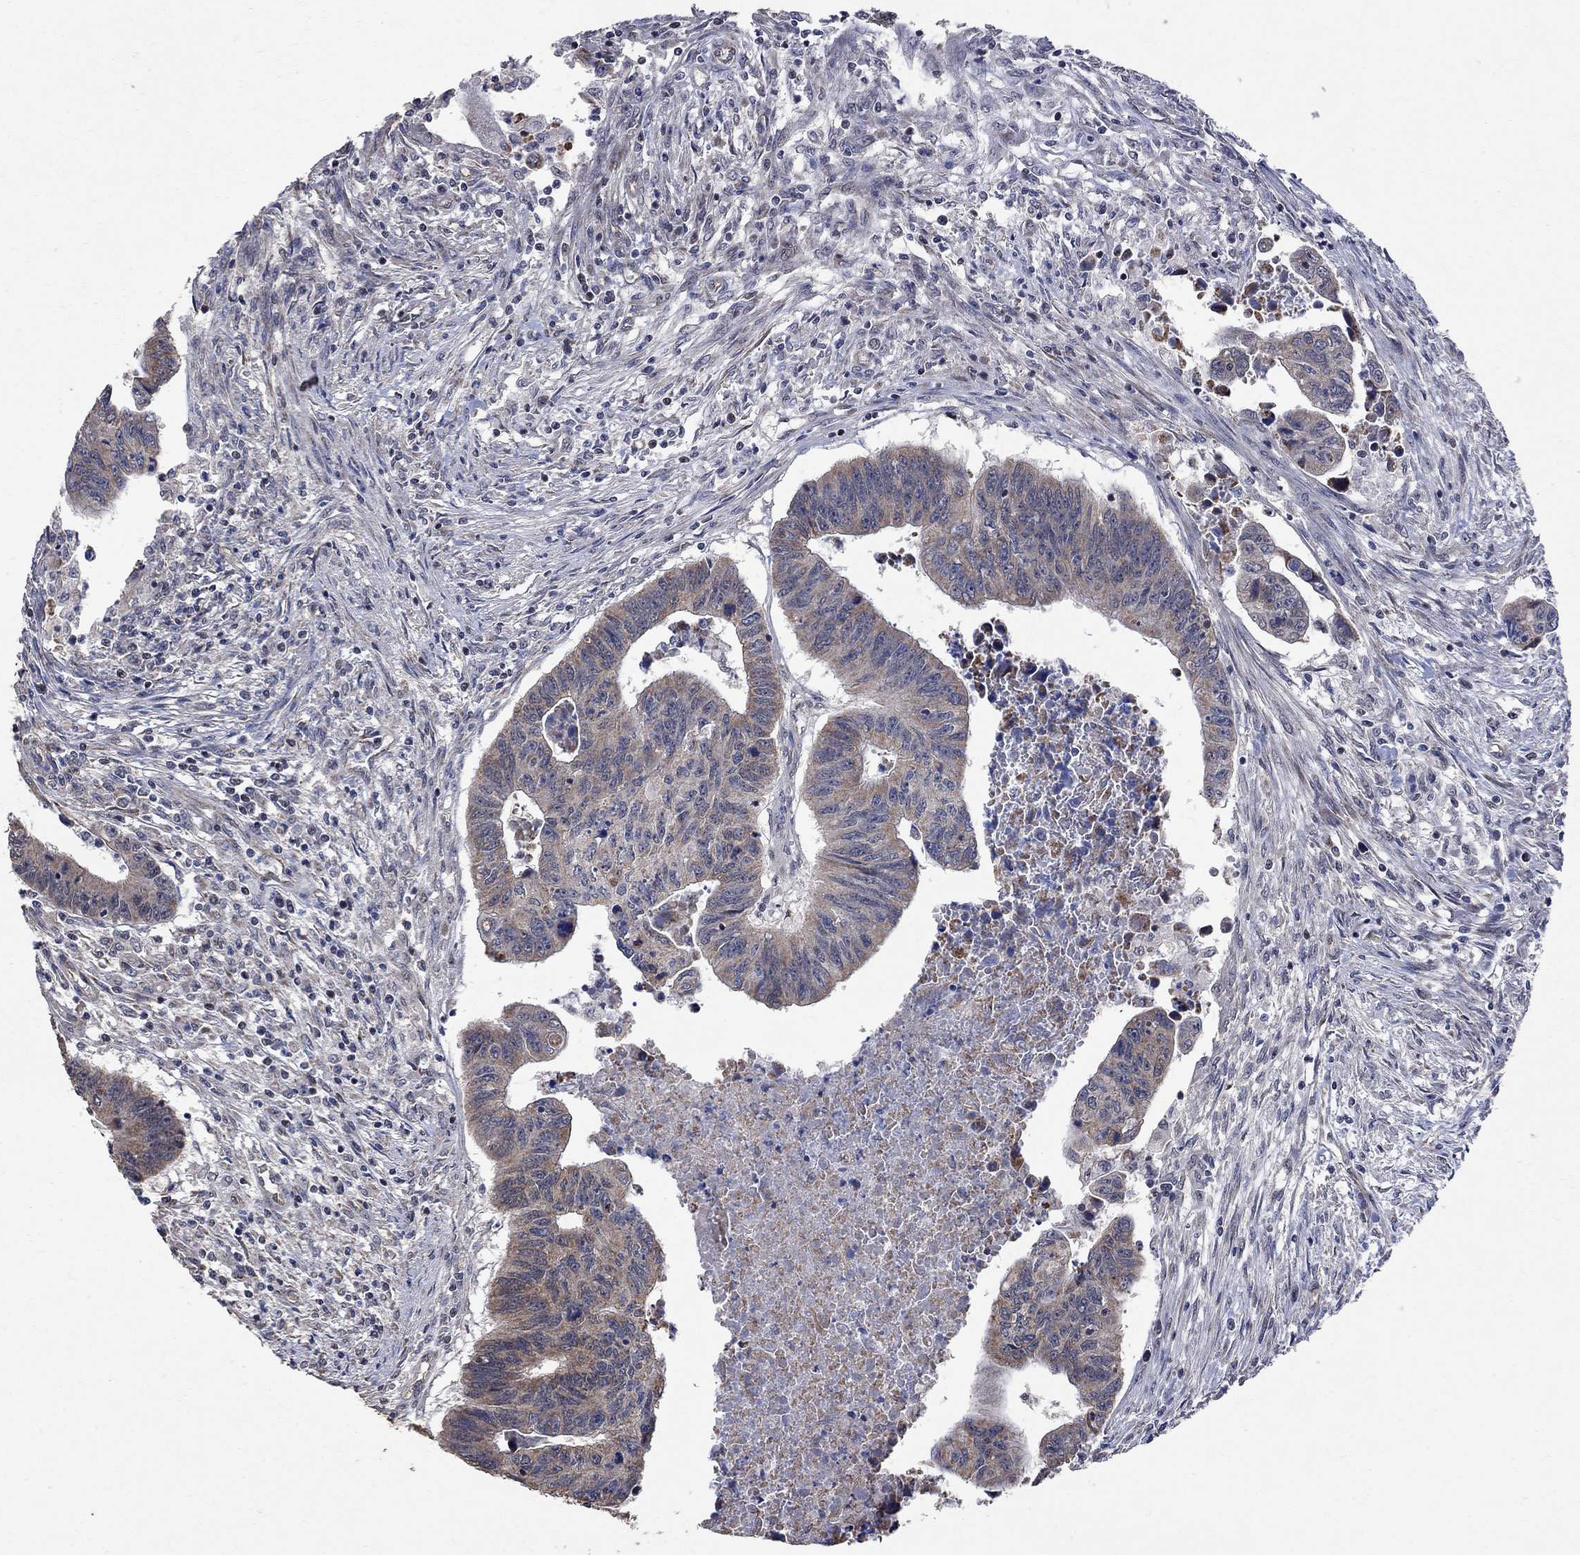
{"staining": {"intensity": "moderate", "quantity": "25%-75%", "location": "cytoplasmic/membranous"}, "tissue": "colorectal cancer", "cell_type": "Tumor cells", "image_type": "cancer", "snomed": [{"axis": "morphology", "description": "Adenocarcinoma, NOS"}, {"axis": "topography", "description": "Rectum"}], "caption": "A photomicrograph showing moderate cytoplasmic/membranous expression in approximately 25%-75% of tumor cells in colorectal adenocarcinoma, as visualized by brown immunohistochemical staining.", "gene": "ANKRA2", "patient": {"sex": "female", "age": 85}}